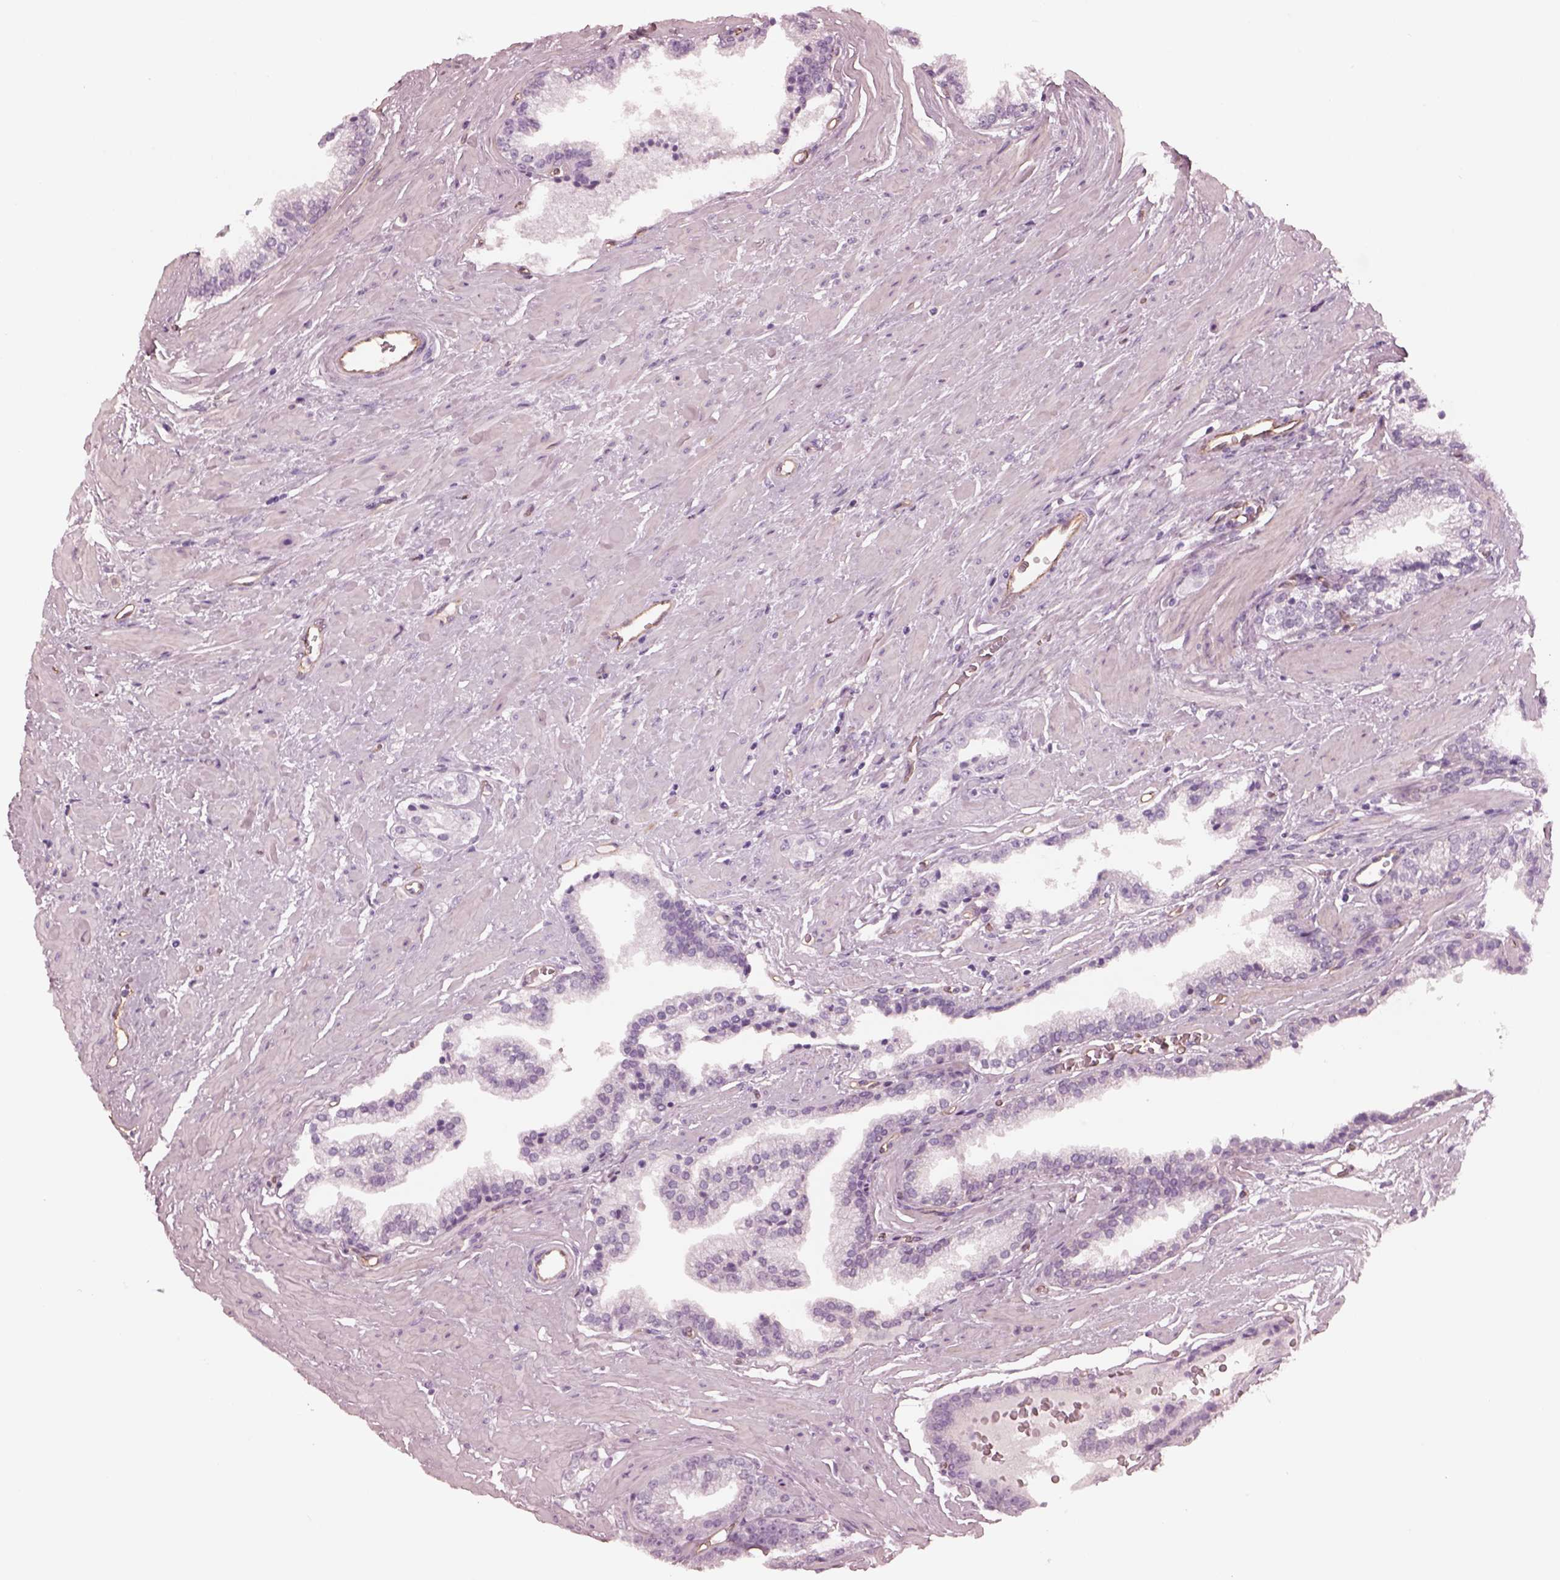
{"staining": {"intensity": "negative", "quantity": "none", "location": "none"}, "tissue": "prostate cancer", "cell_type": "Tumor cells", "image_type": "cancer", "snomed": [{"axis": "morphology", "description": "Adenocarcinoma, Low grade"}, {"axis": "topography", "description": "Prostate"}], "caption": "Protein analysis of prostate low-grade adenocarcinoma exhibits no significant positivity in tumor cells. Nuclei are stained in blue.", "gene": "EIF4E1B", "patient": {"sex": "male", "age": 60}}